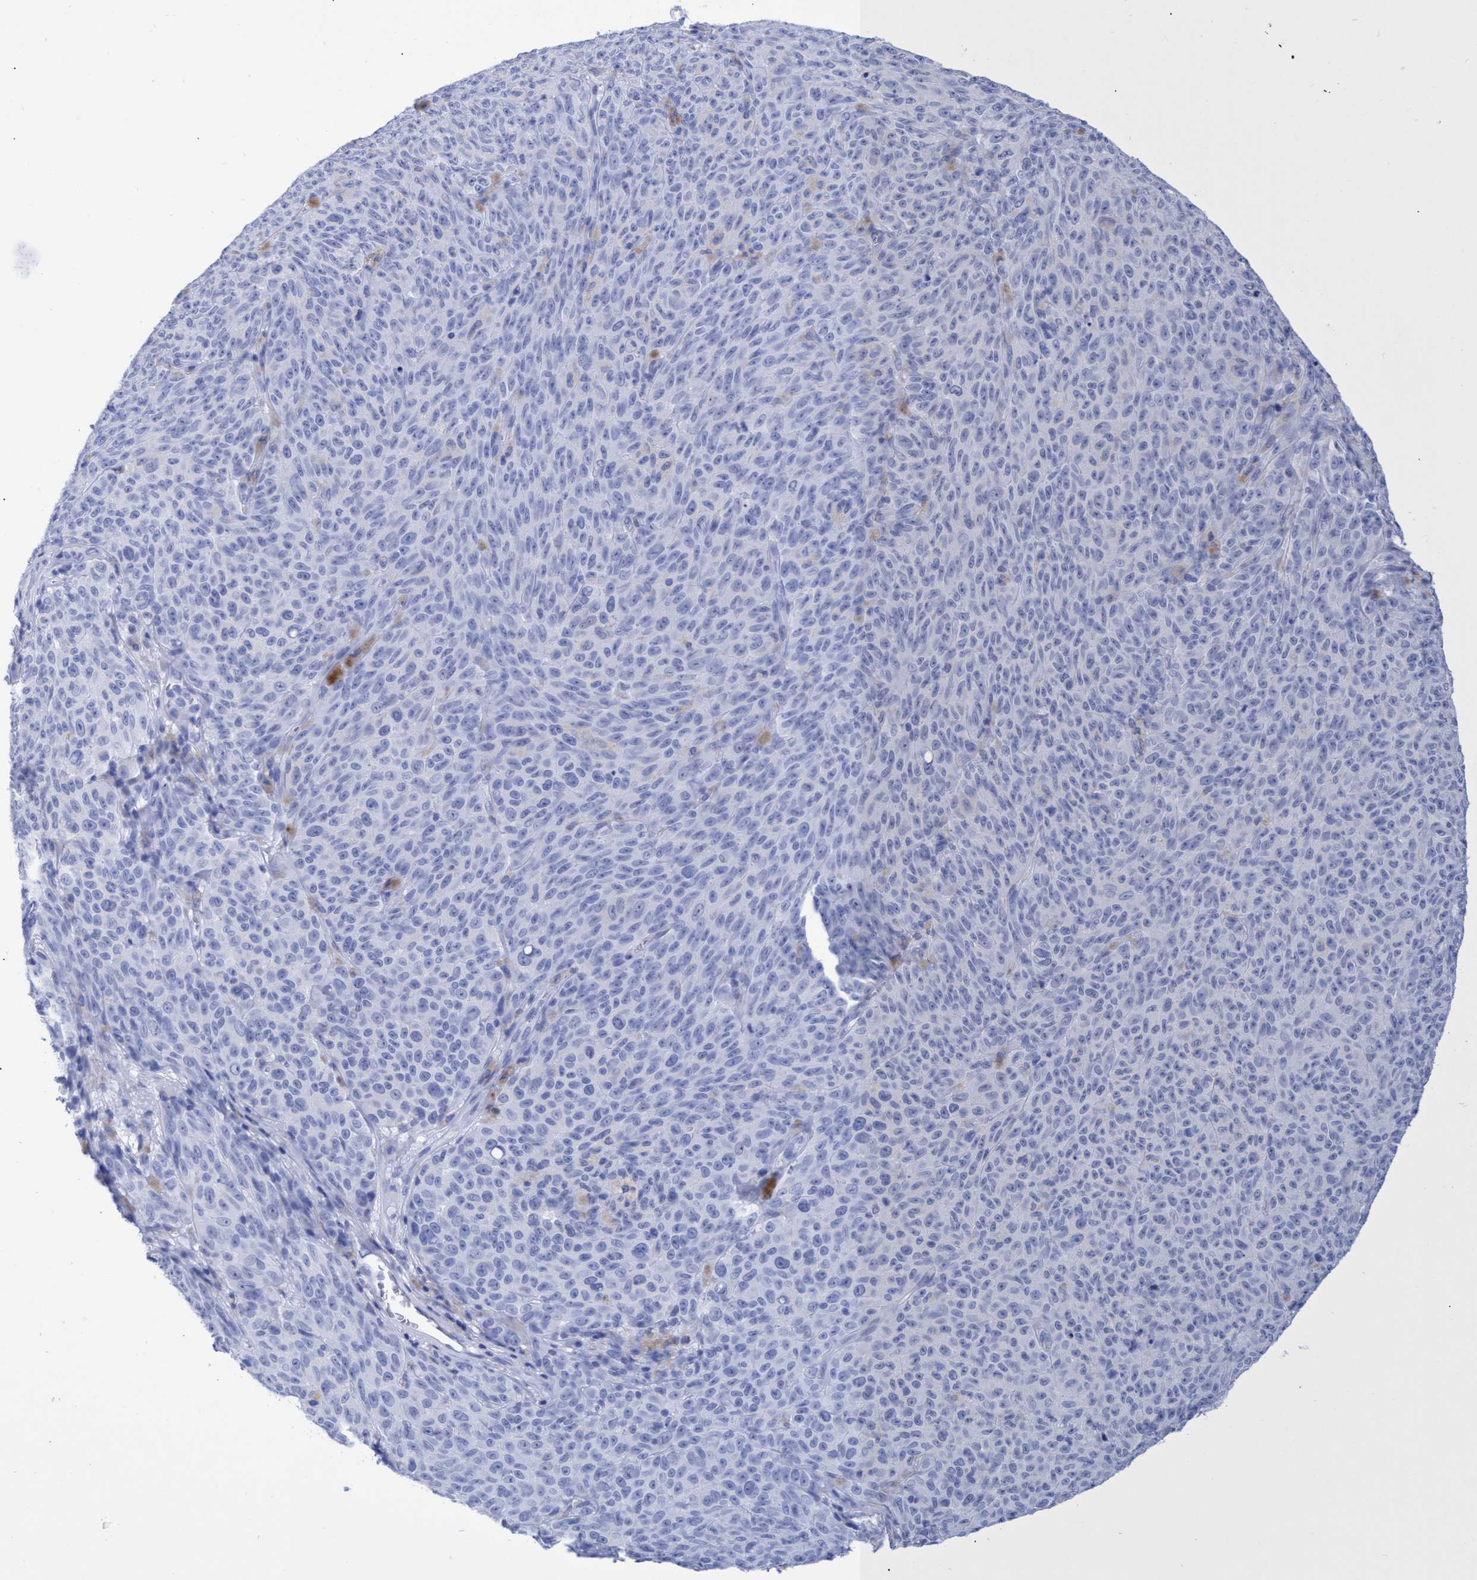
{"staining": {"intensity": "negative", "quantity": "none", "location": "none"}, "tissue": "melanoma", "cell_type": "Tumor cells", "image_type": "cancer", "snomed": [{"axis": "morphology", "description": "Malignant melanoma, NOS"}, {"axis": "topography", "description": "Skin"}], "caption": "This is a micrograph of immunohistochemistry (IHC) staining of malignant melanoma, which shows no expression in tumor cells.", "gene": "INSL6", "patient": {"sex": "female", "age": 82}}